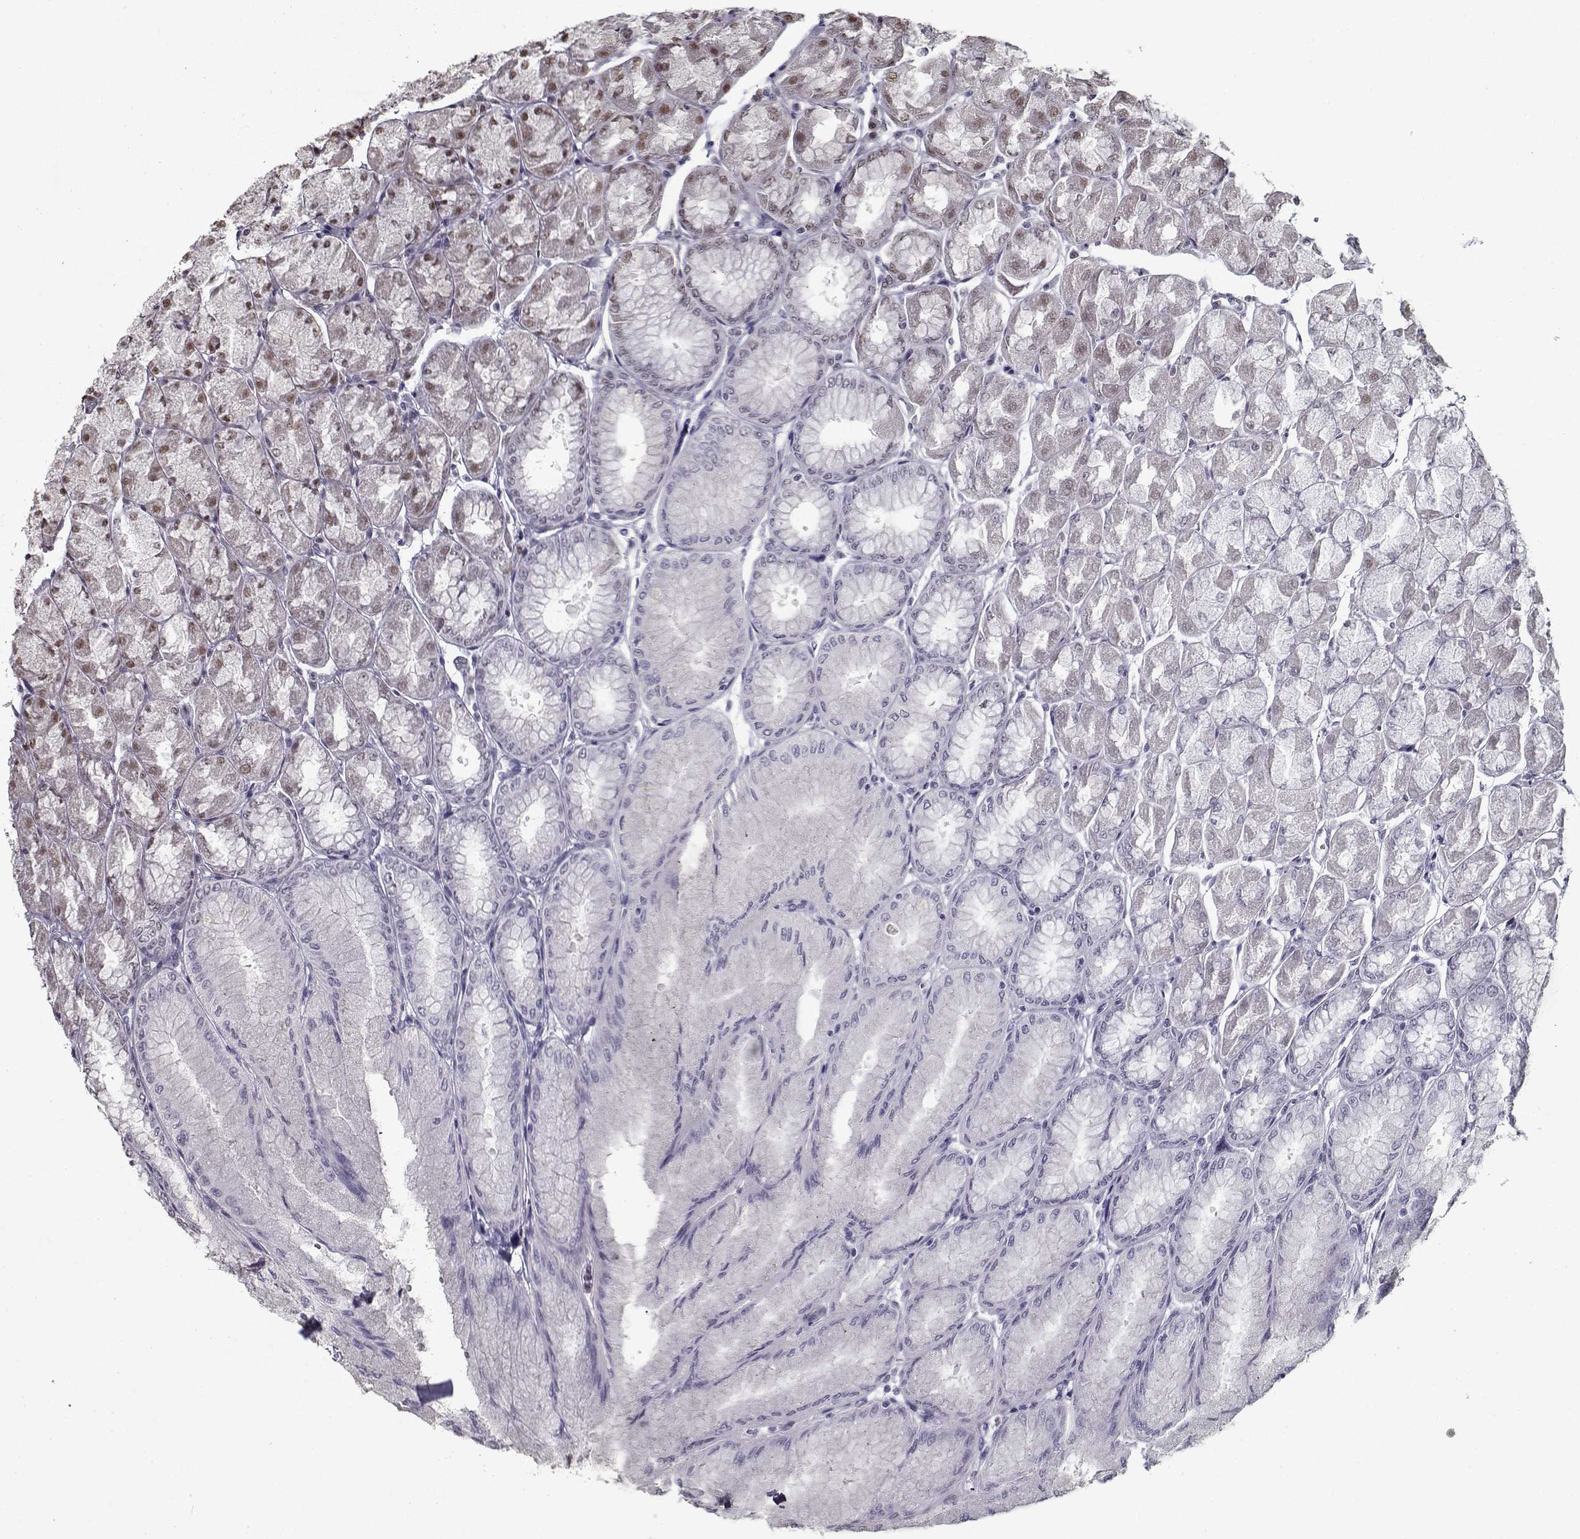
{"staining": {"intensity": "weak", "quantity": "<25%", "location": "nuclear"}, "tissue": "stomach", "cell_type": "Glandular cells", "image_type": "normal", "snomed": [{"axis": "morphology", "description": "Normal tissue, NOS"}, {"axis": "topography", "description": "Stomach, upper"}], "caption": "Immunohistochemical staining of unremarkable human stomach shows no significant staining in glandular cells.", "gene": "PRMT1", "patient": {"sex": "male", "age": 60}}